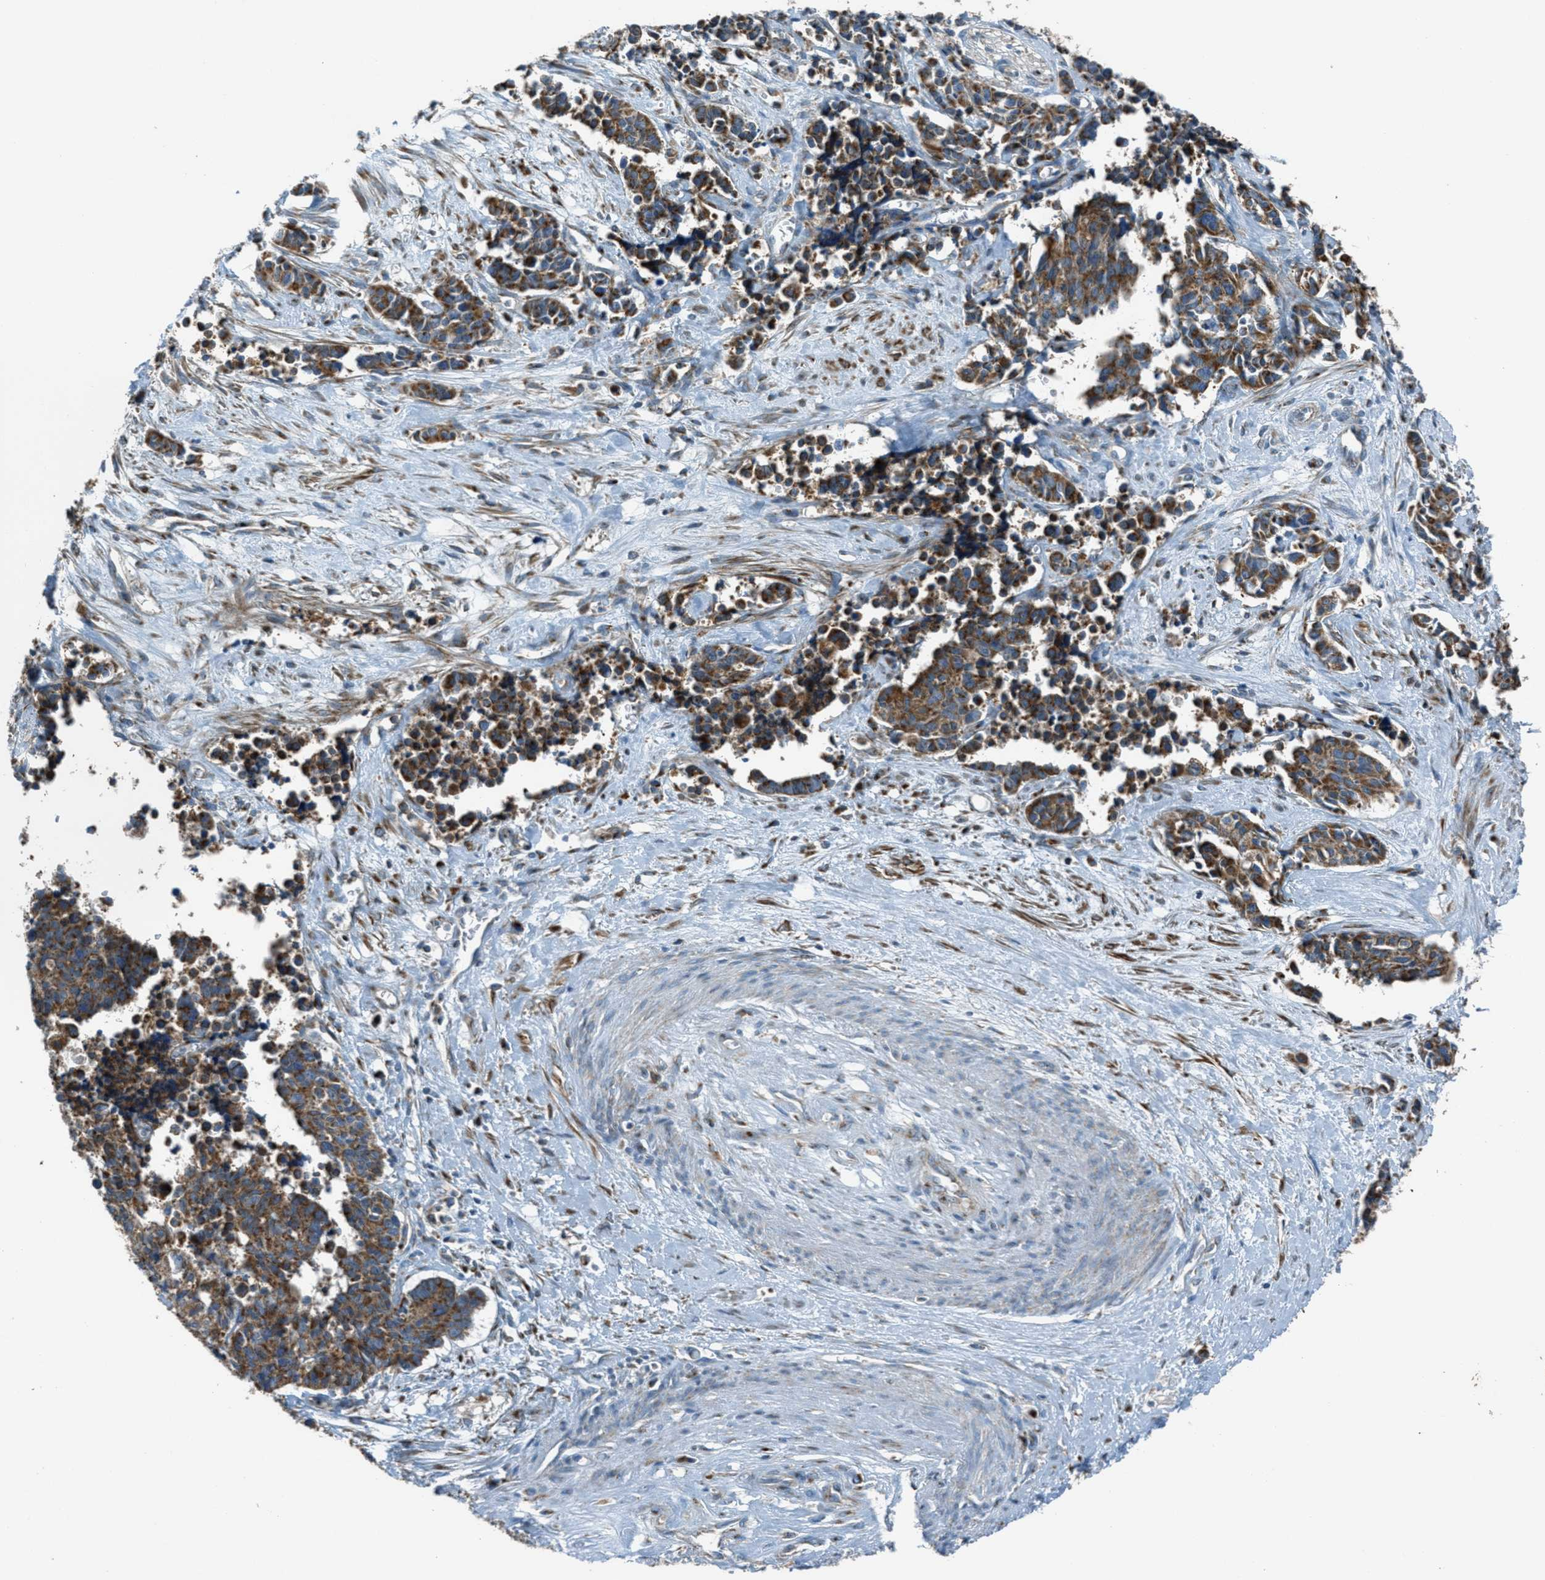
{"staining": {"intensity": "strong", "quantity": ">75%", "location": "cytoplasmic/membranous"}, "tissue": "cervical cancer", "cell_type": "Tumor cells", "image_type": "cancer", "snomed": [{"axis": "morphology", "description": "Squamous cell carcinoma, NOS"}, {"axis": "topography", "description": "Cervix"}], "caption": "Human squamous cell carcinoma (cervical) stained with a brown dye exhibits strong cytoplasmic/membranous positive positivity in about >75% of tumor cells.", "gene": "BCKDK", "patient": {"sex": "female", "age": 35}}